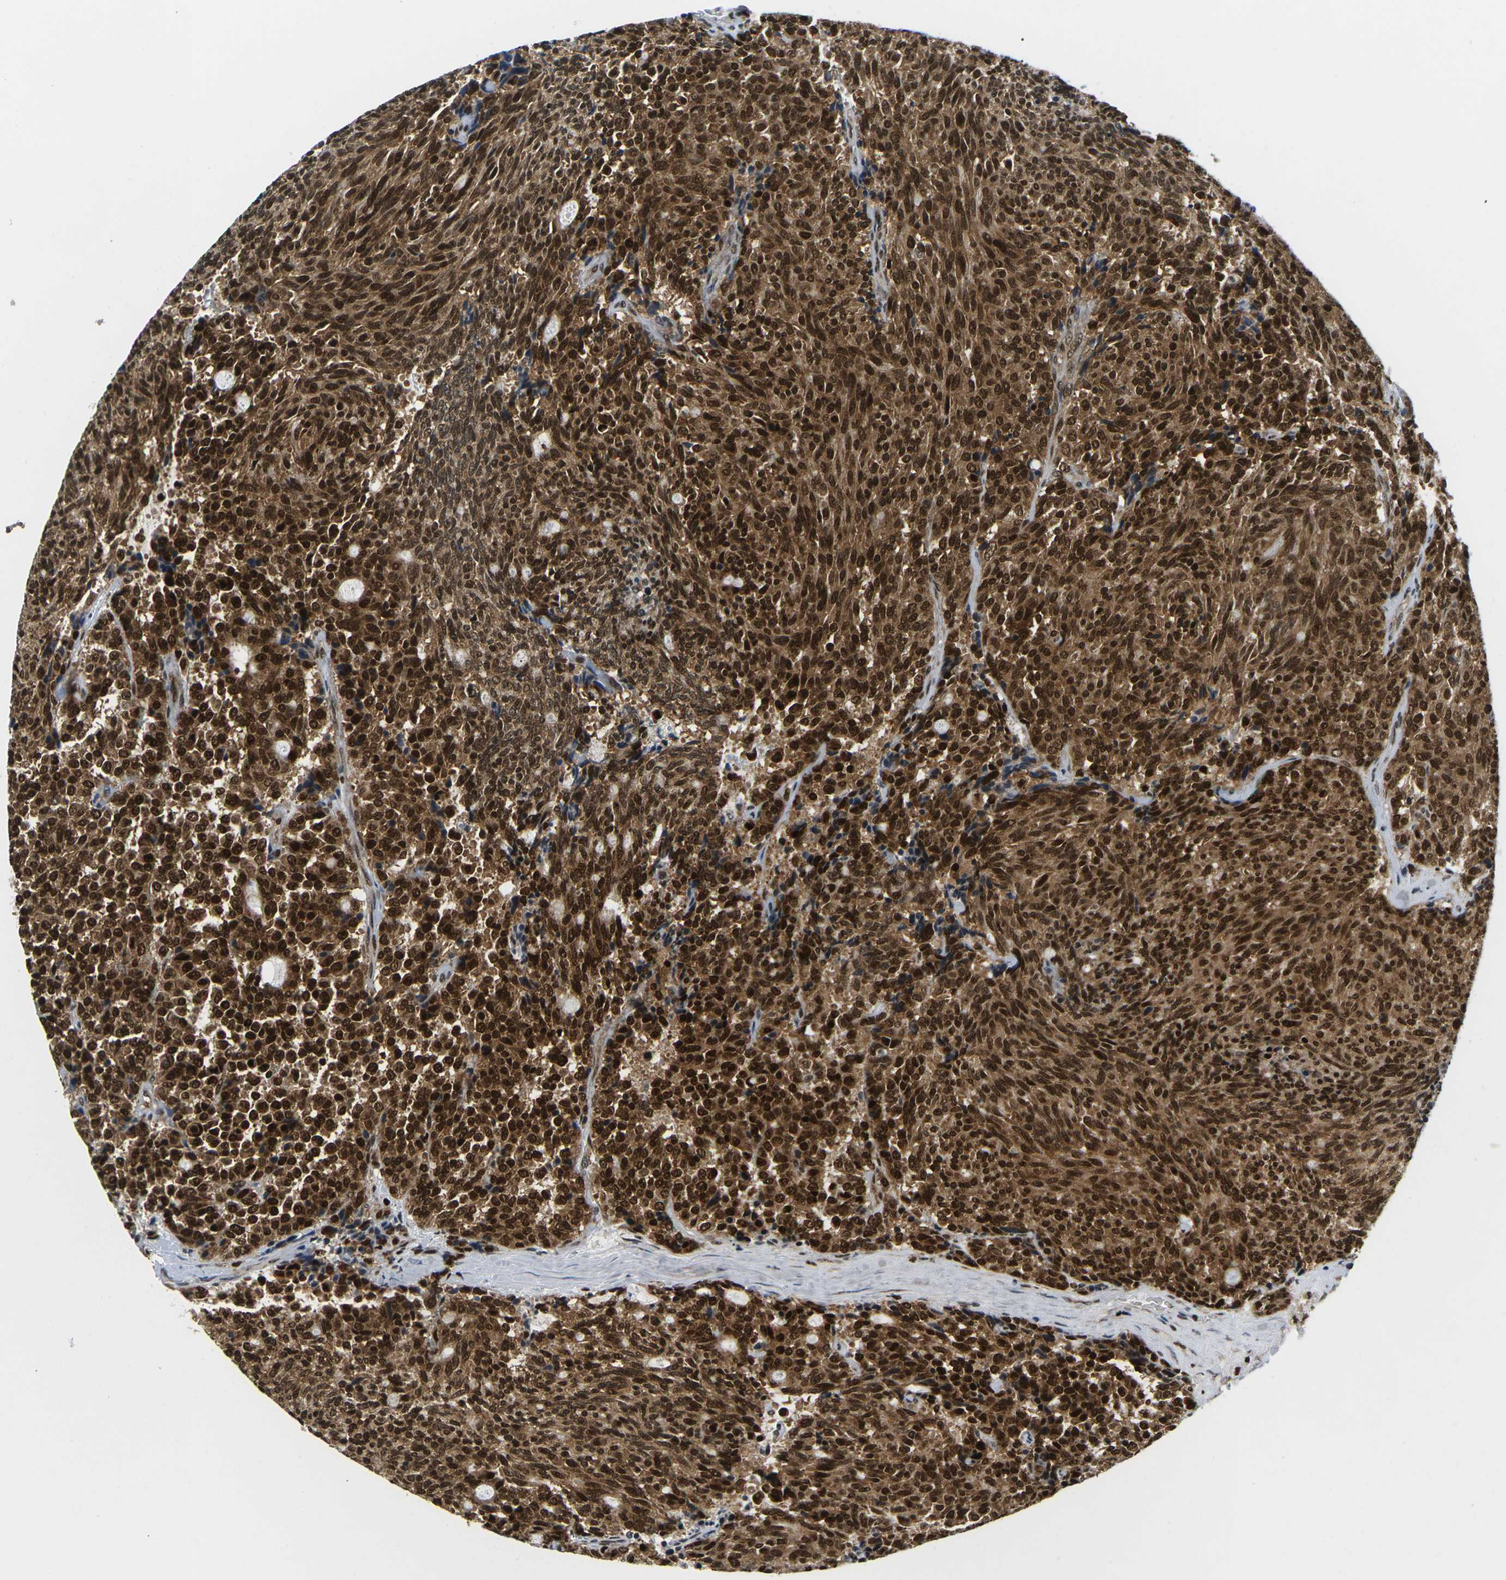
{"staining": {"intensity": "strong", "quantity": ">75%", "location": "cytoplasmic/membranous,nuclear"}, "tissue": "carcinoid", "cell_type": "Tumor cells", "image_type": "cancer", "snomed": [{"axis": "morphology", "description": "Carcinoid, malignant, NOS"}, {"axis": "topography", "description": "Pancreas"}], "caption": "This image reveals carcinoid stained with immunohistochemistry (IHC) to label a protein in brown. The cytoplasmic/membranous and nuclear of tumor cells show strong positivity for the protein. Nuclei are counter-stained blue.", "gene": "CELF1", "patient": {"sex": "female", "age": 54}}